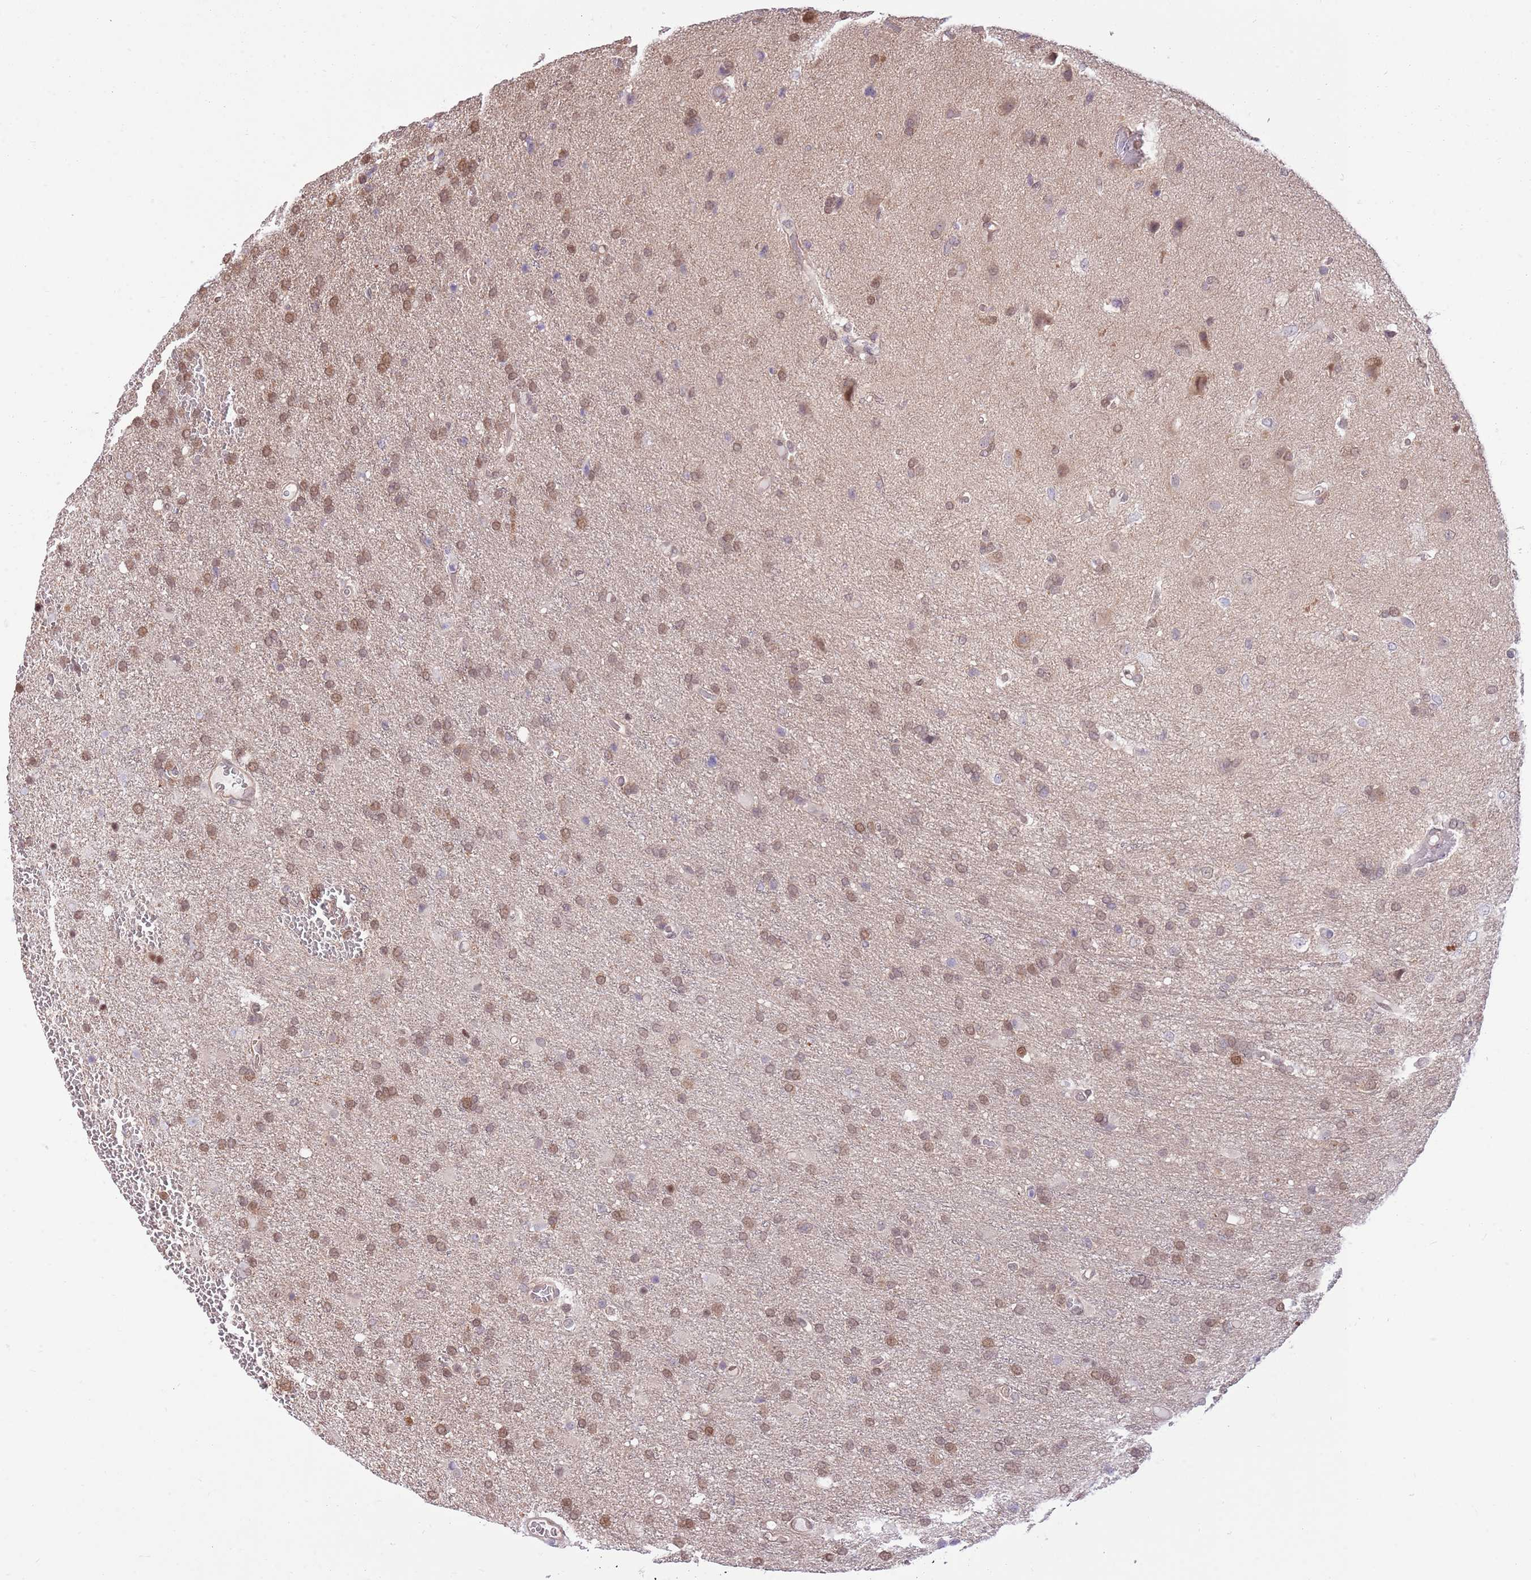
{"staining": {"intensity": "moderate", "quantity": ">75%", "location": "cytoplasmic/membranous,nuclear"}, "tissue": "glioma", "cell_type": "Tumor cells", "image_type": "cancer", "snomed": [{"axis": "morphology", "description": "Glioma, malignant, High grade"}, {"axis": "topography", "description": "Brain"}], "caption": "Human glioma stained for a protein (brown) shows moderate cytoplasmic/membranous and nuclear positive positivity in about >75% of tumor cells.", "gene": "NSFL1C", "patient": {"sex": "female", "age": 74}}